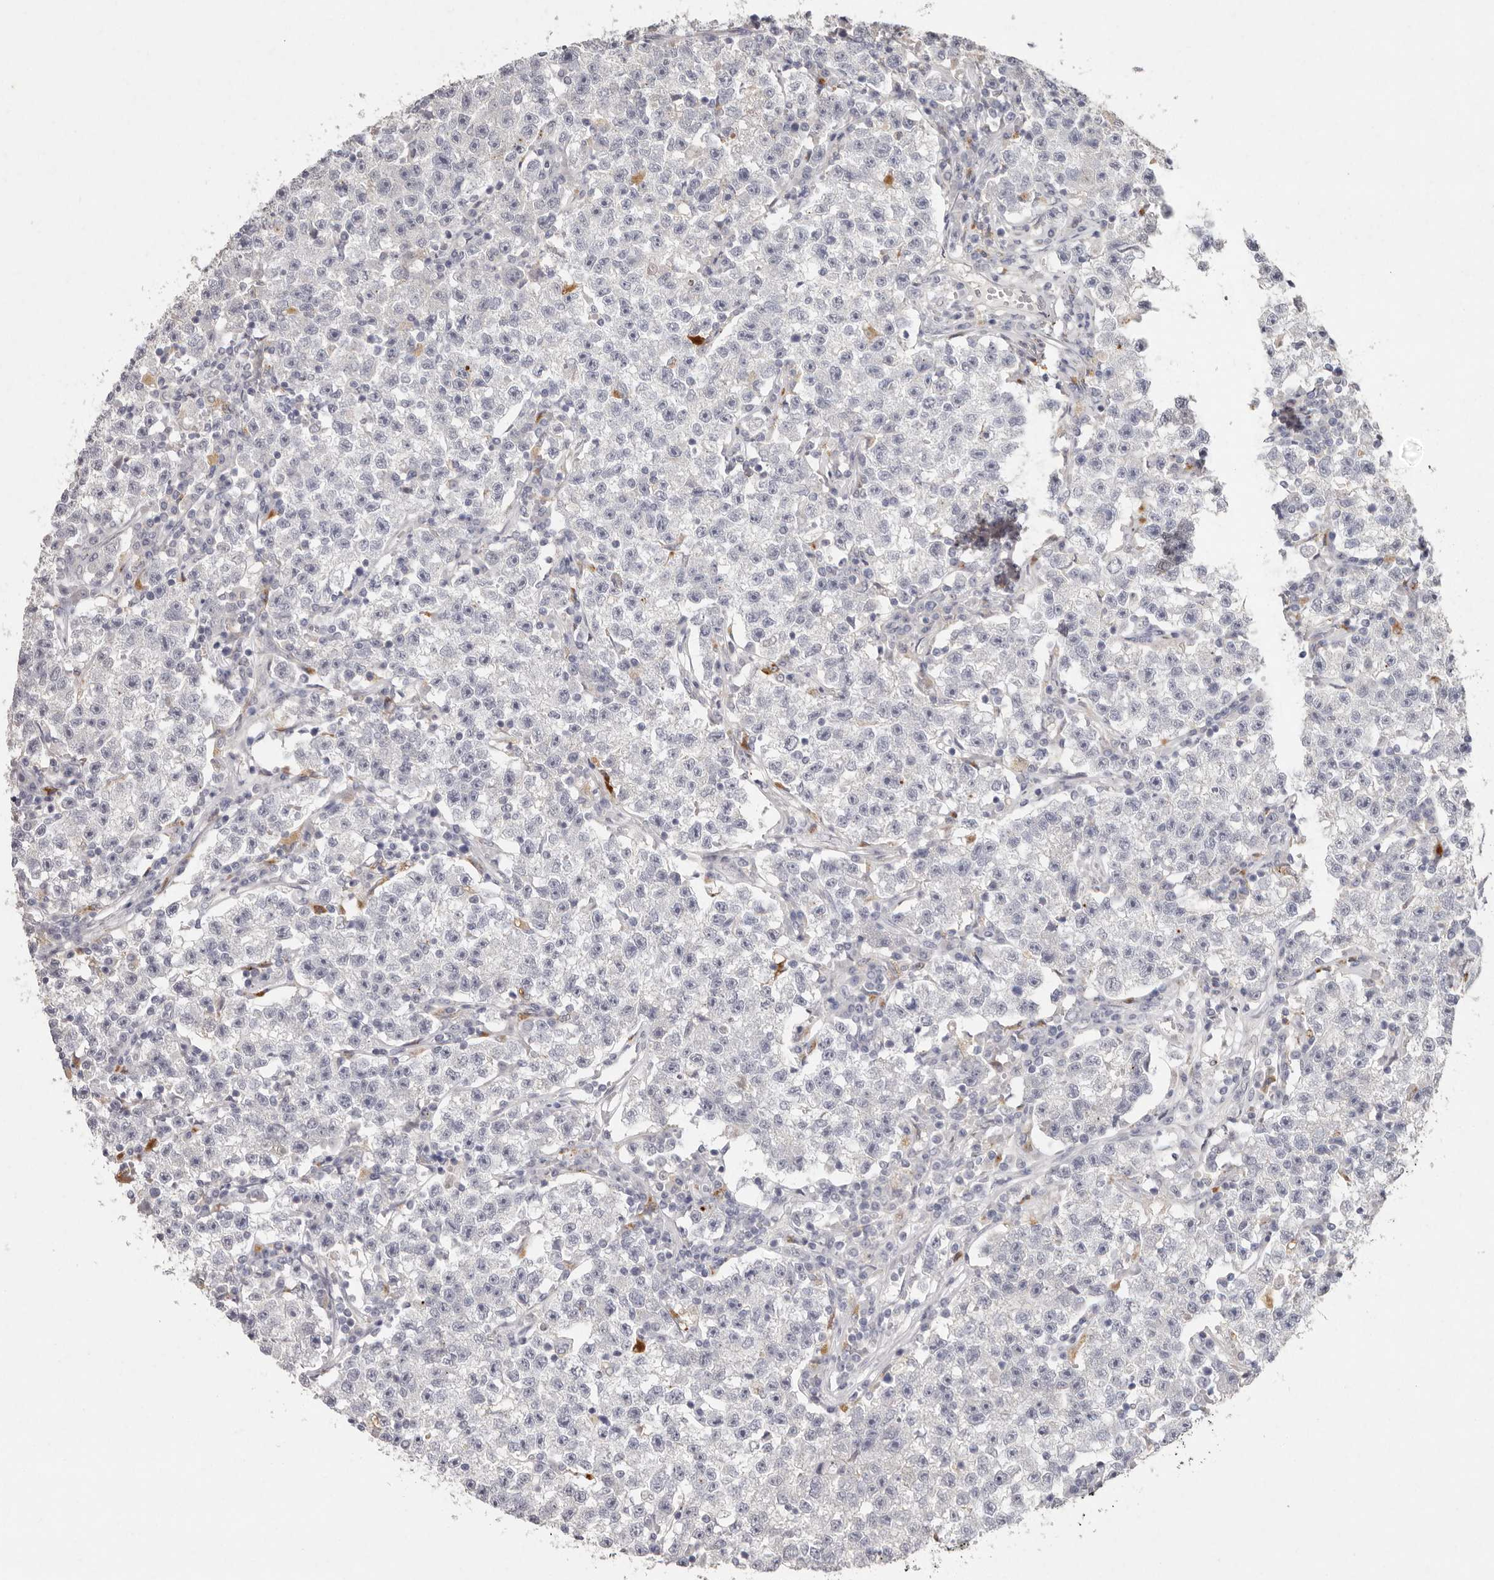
{"staining": {"intensity": "negative", "quantity": "none", "location": "none"}, "tissue": "testis cancer", "cell_type": "Tumor cells", "image_type": "cancer", "snomed": [{"axis": "morphology", "description": "Seminoma, NOS"}, {"axis": "topography", "description": "Testis"}], "caption": "Immunohistochemistry (IHC) of seminoma (testis) reveals no staining in tumor cells. Brightfield microscopy of immunohistochemistry (IHC) stained with DAB (brown) and hematoxylin (blue), captured at high magnification.", "gene": "FAM185A", "patient": {"sex": "male", "age": 22}}